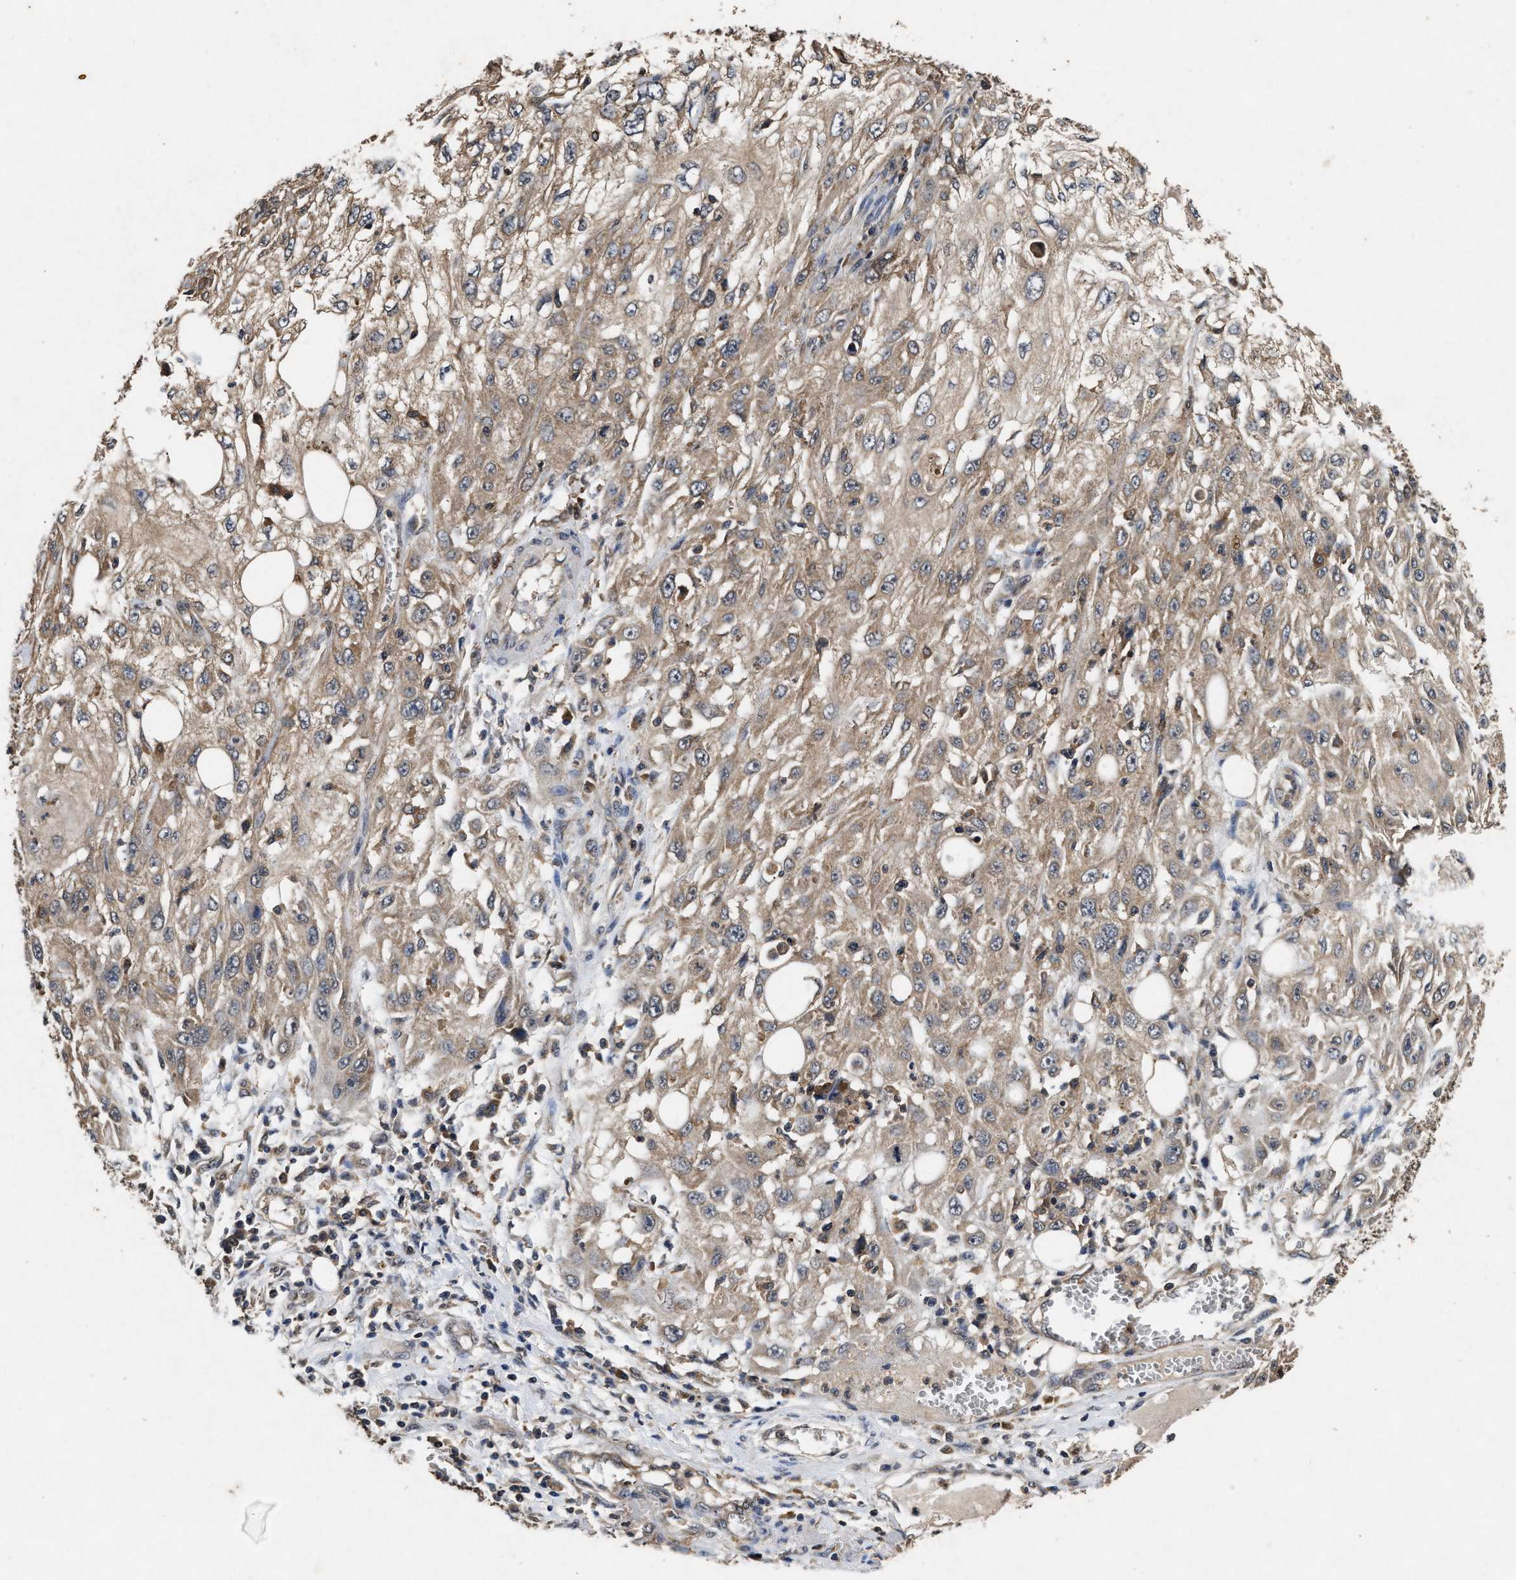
{"staining": {"intensity": "weak", "quantity": ">75%", "location": "cytoplasmic/membranous"}, "tissue": "skin cancer", "cell_type": "Tumor cells", "image_type": "cancer", "snomed": [{"axis": "morphology", "description": "Squamous cell carcinoma, NOS"}, {"axis": "topography", "description": "Skin"}], "caption": "Protein expression analysis of human skin cancer reveals weak cytoplasmic/membranous positivity in approximately >75% of tumor cells.", "gene": "PDAP1", "patient": {"sex": "male", "age": 75}}